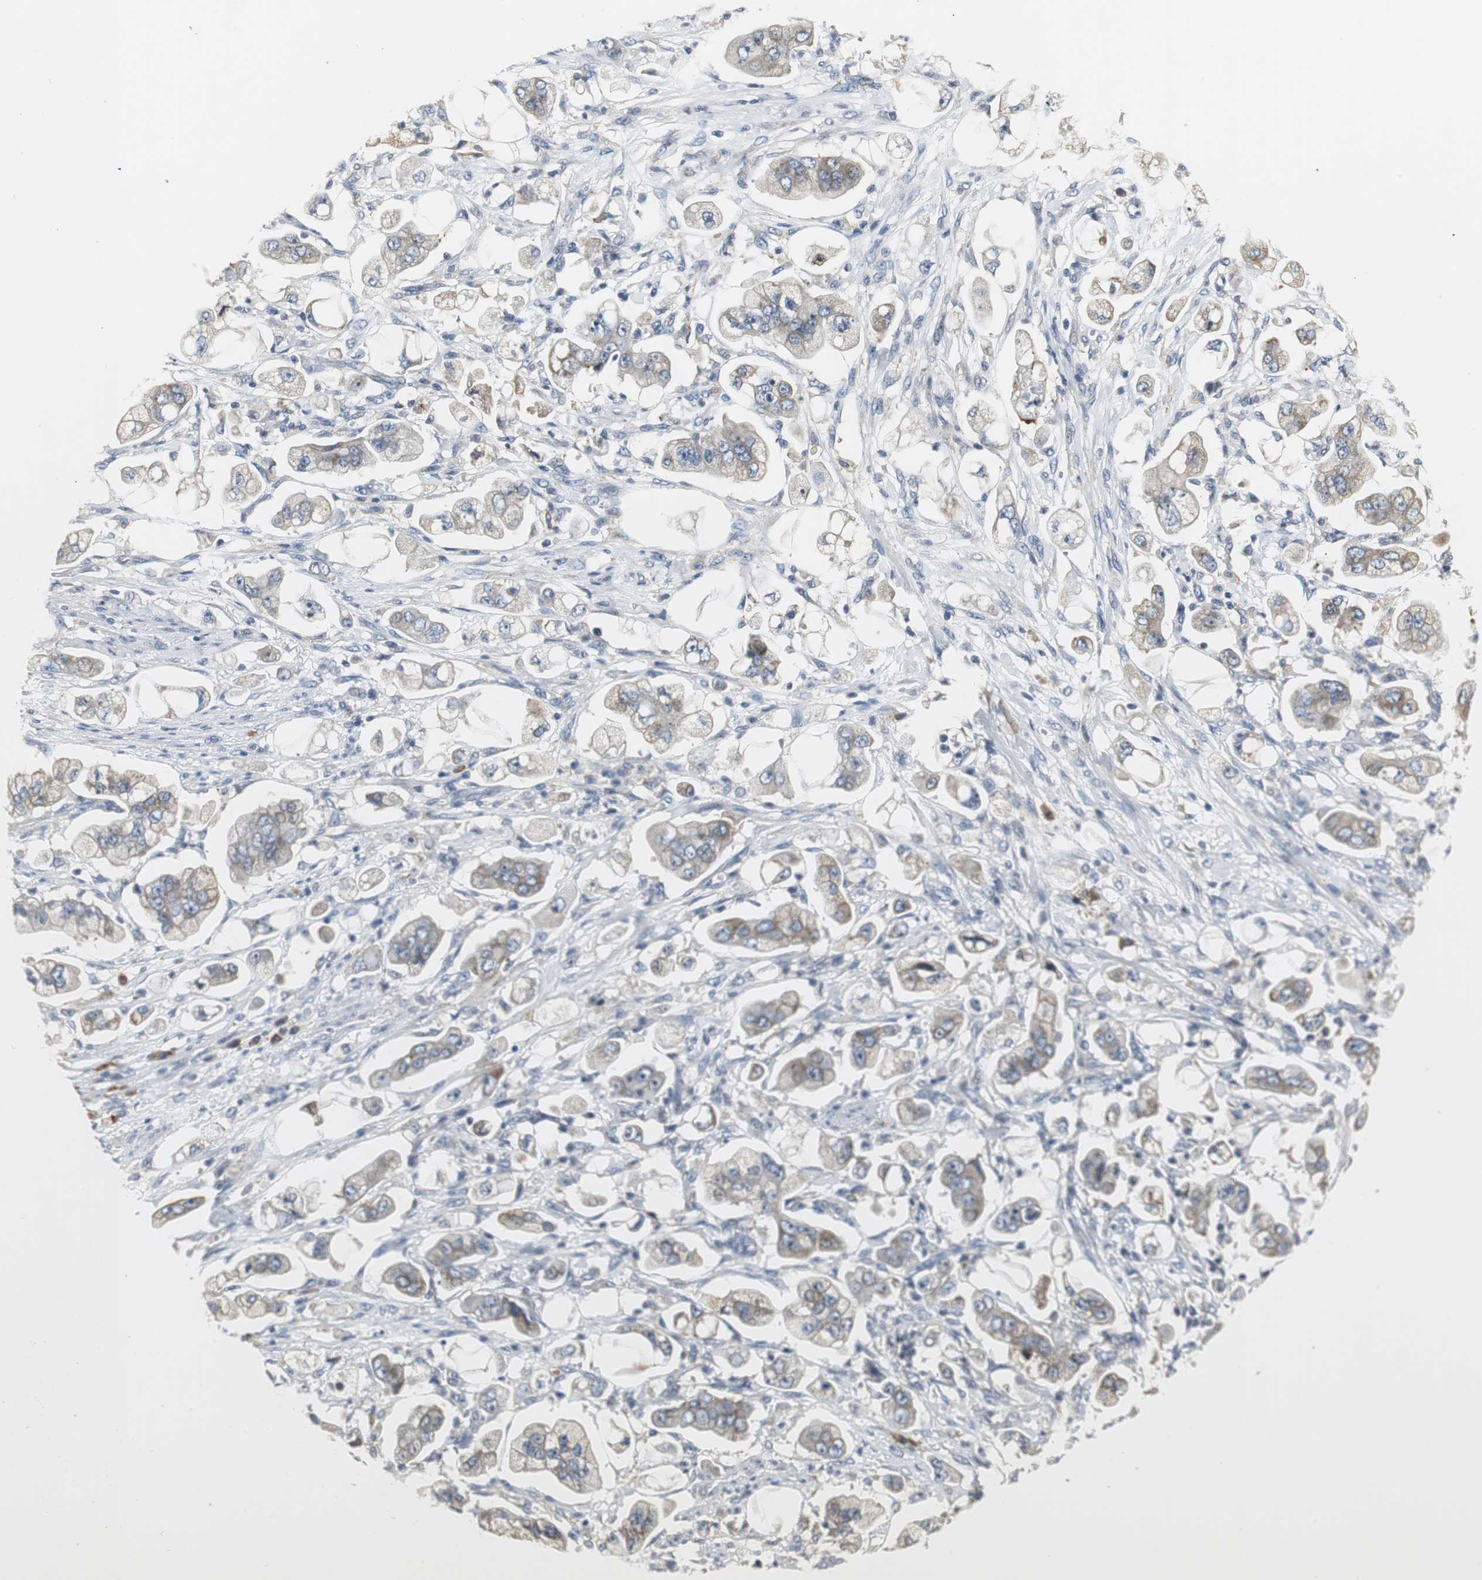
{"staining": {"intensity": "moderate", "quantity": ">75%", "location": "cytoplasmic/membranous"}, "tissue": "stomach cancer", "cell_type": "Tumor cells", "image_type": "cancer", "snomed": [{"axis": "morphology", "description": "Adenocarcinoma, NOS"}, {"axis": "topography", "description": "Stomach"}], "caption": "This histopathology image shows stomach cancer (adenocarcinoma) stained with immunohistochemistry (IHC) to label a protein in brown. The cytoplasmic/membranous of tumor cells show moderate positivity for the protein. Nuclei are counter-stained blue.", "gene": "SLC2A5", "patient": {"sex": "male", "age": 62}}